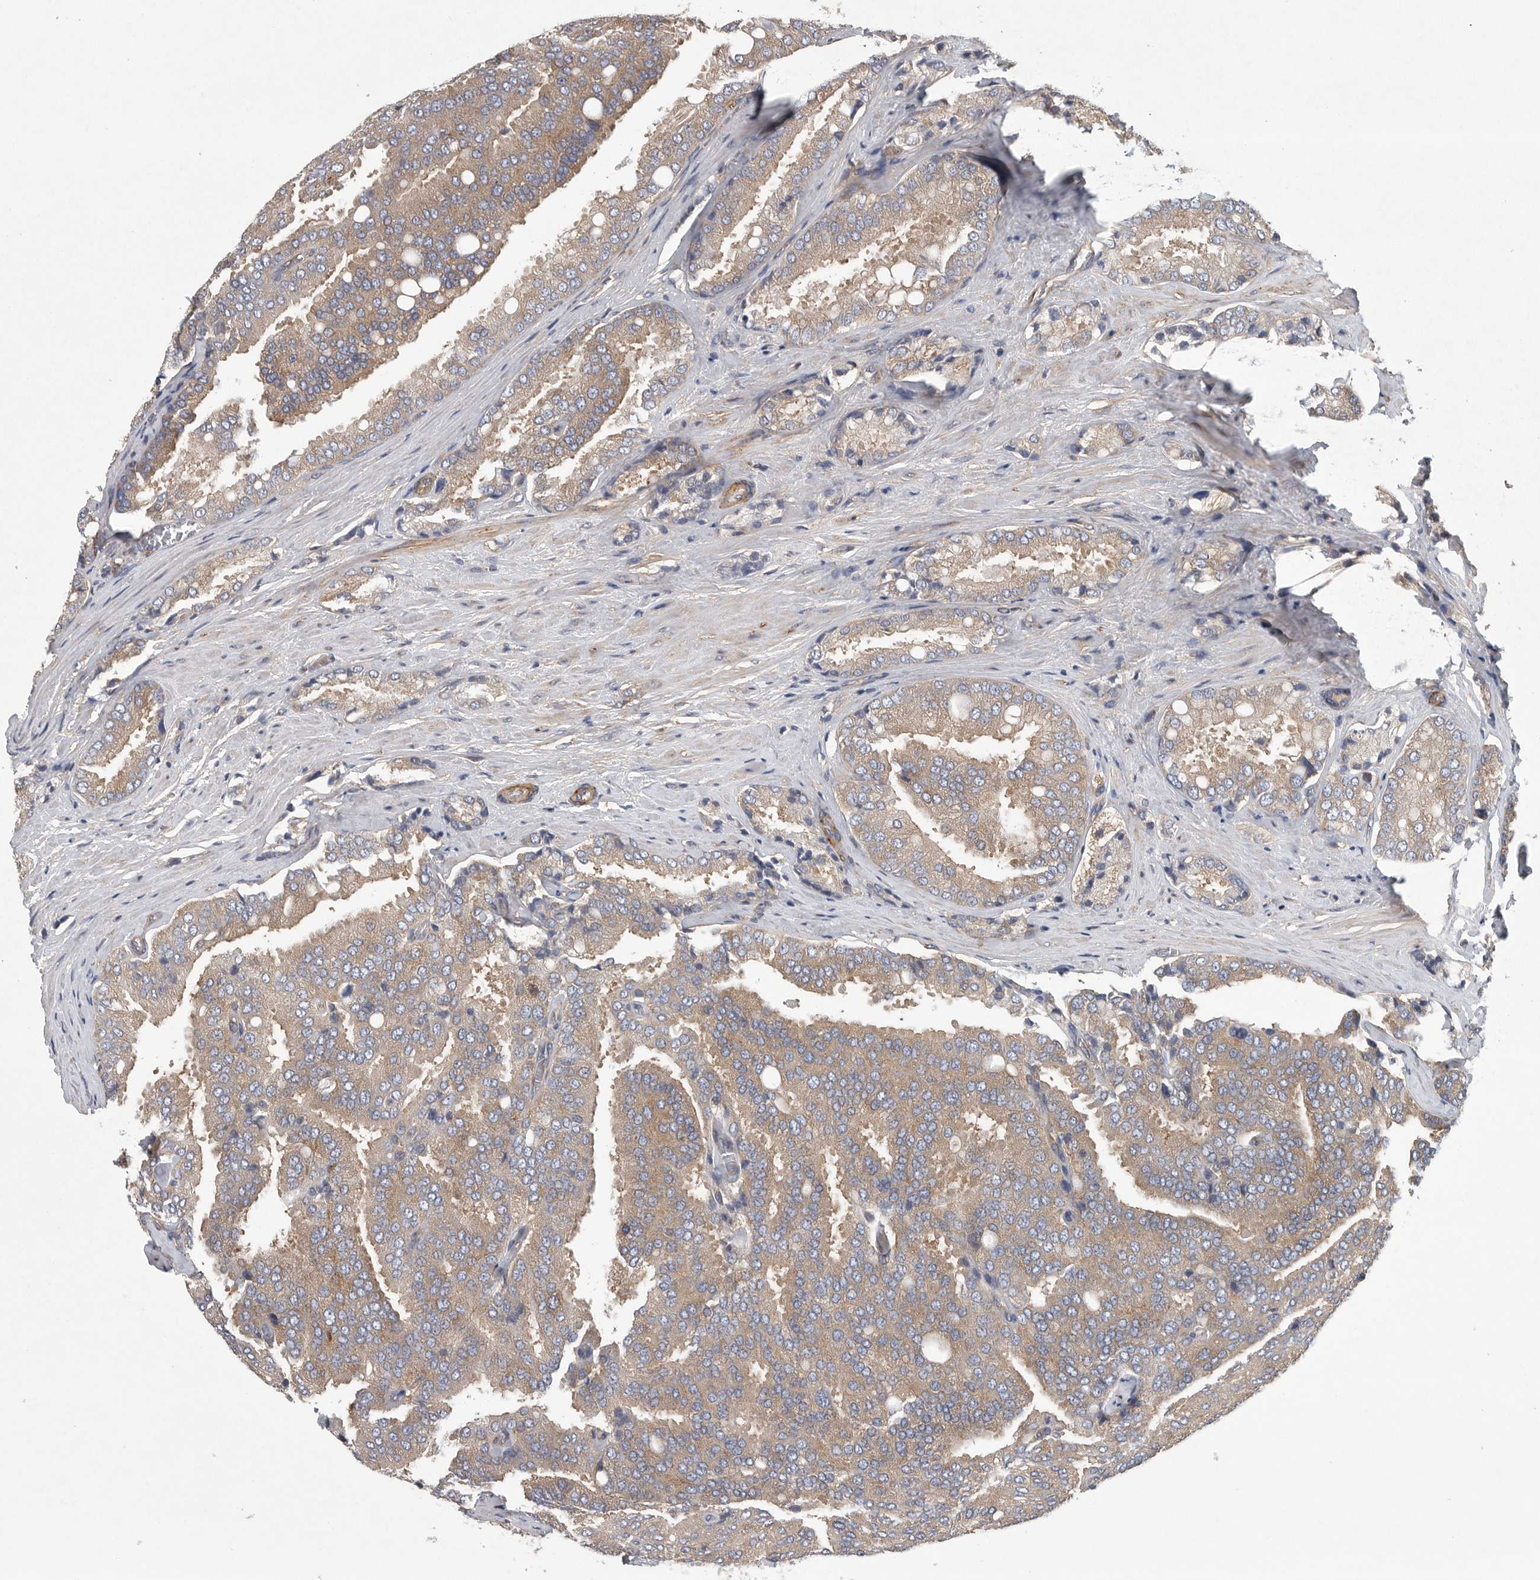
{"staining": {"intensity": "moderate", "quantity": ">75%", "location": "cytoplasmic/membranous"}, "tissue": "prostate cancer", "cell_type": "Tumor cells", "image_type": "cancer", "snomed": [{"axis": "morphology", "description": "Adenocarcinoma, High grade"}, {"axis": "topography", "description": "Prostate"}], "caption": "A histopathology image of prostate high-grade adenocarcinoma stained for a protein displays moderate cytoplasmic/membranous brown staining in tumor cells.", "gene": "OXR1", "patient": {"sex": "male", "age": 50}}